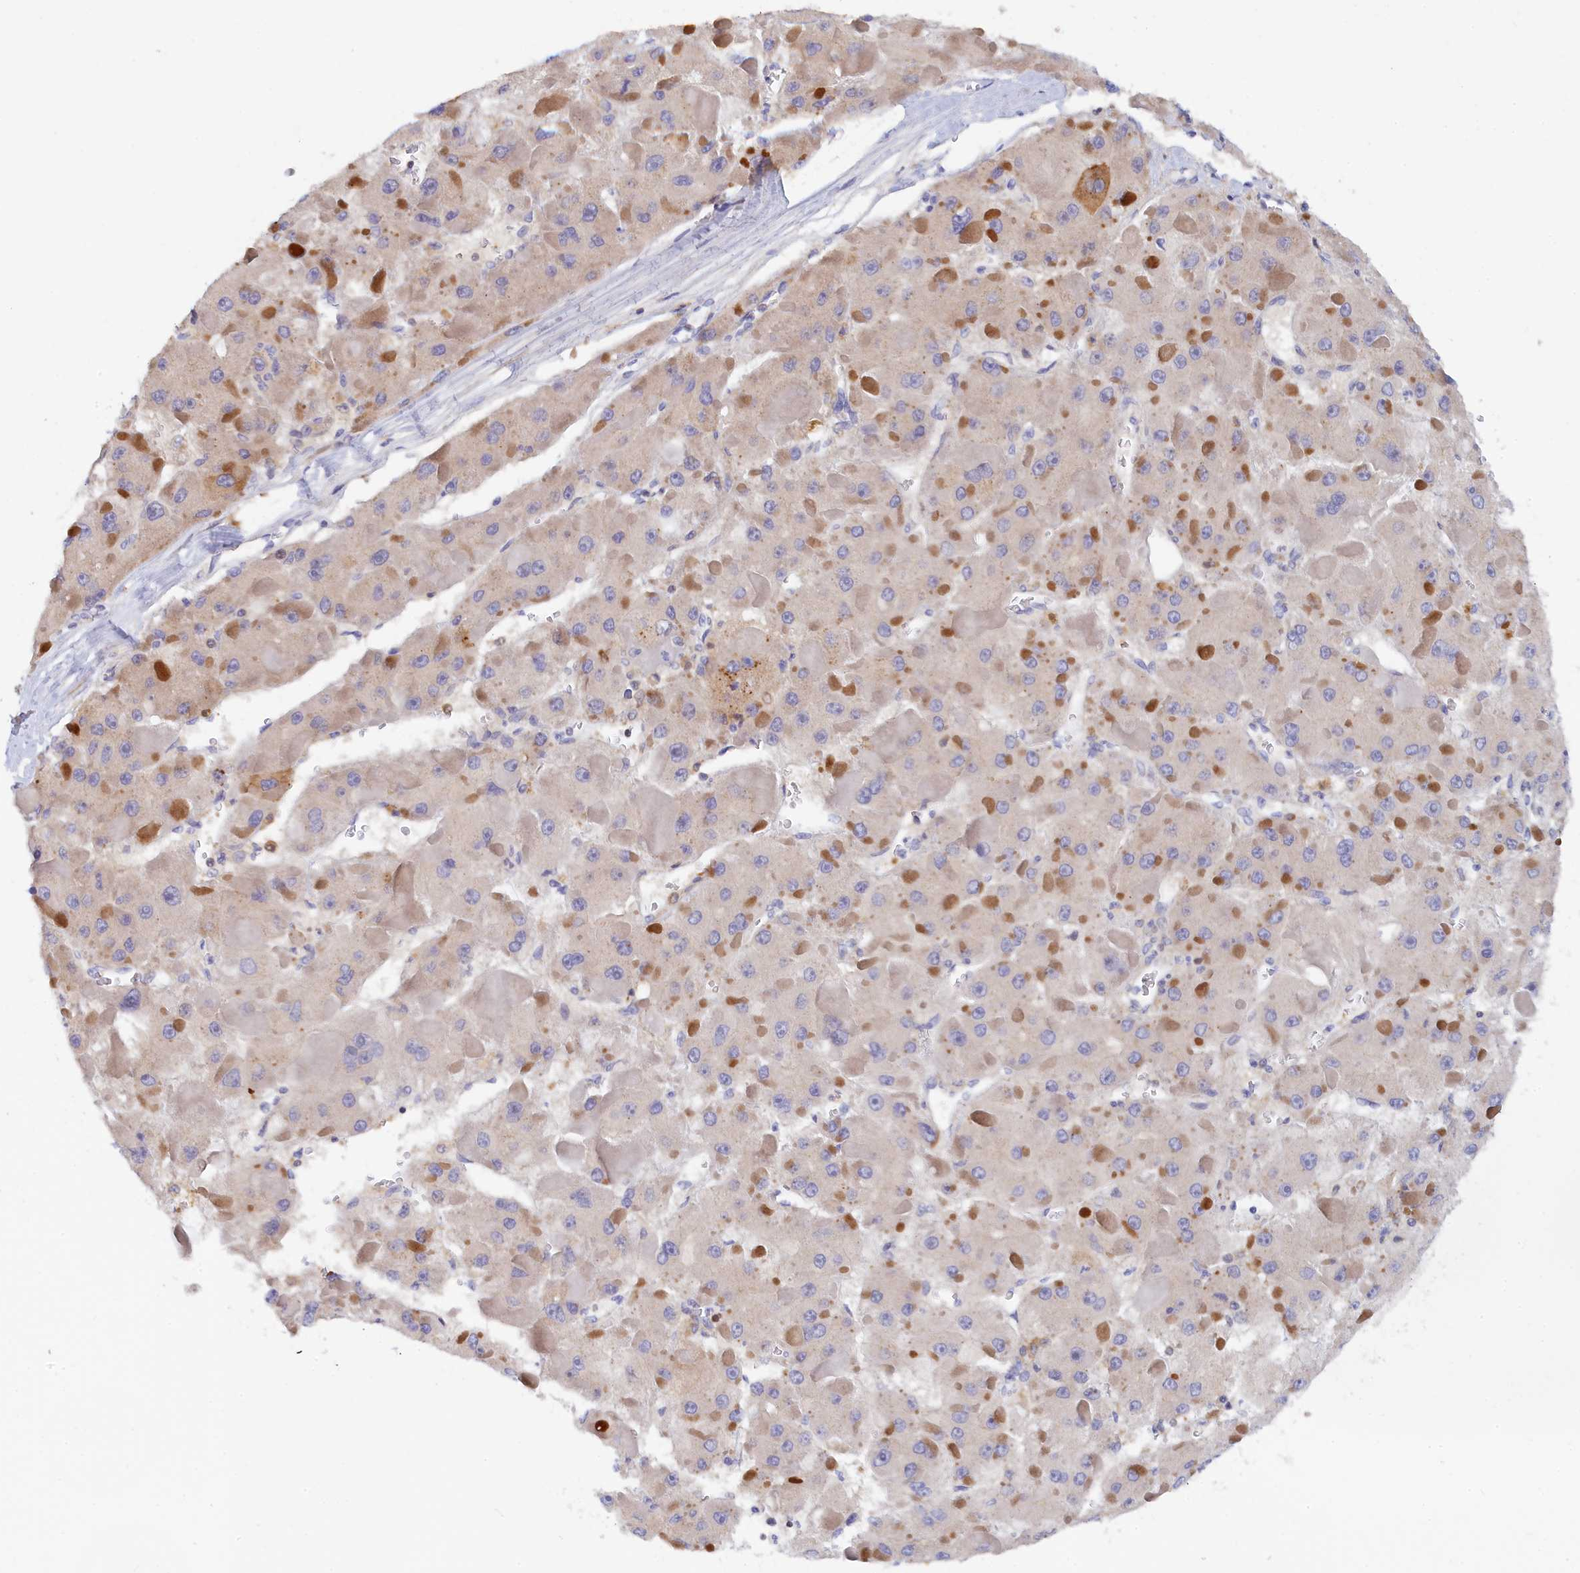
{"staining": {"intensity": "weak", "quantity": "<25%", "location": "cytoplasmic/membranous"}, "tissue": "liver cancer", "cell_type": "Tumor cells", "image_type": "cancer", "snomed": [{"axis": "morphology", "description": "Carcinoma, Hepatocellular, NOS"}, {"axis": "topography", "description": "Liver"}], "caption": "Immunohistochemistry (IHC) photomicrograph of human liver cancer (hepatocellular carcinoma) stained for a protein (brown), which shows no expression in tumor cells. (Stains: DAB immunohistochemistry with hematoxylin counter stain, Microscopy: brightfield microscopy at high magnification).", "gene": "SPATA5L1", "patient": {"sex": "female", "age": 73}}